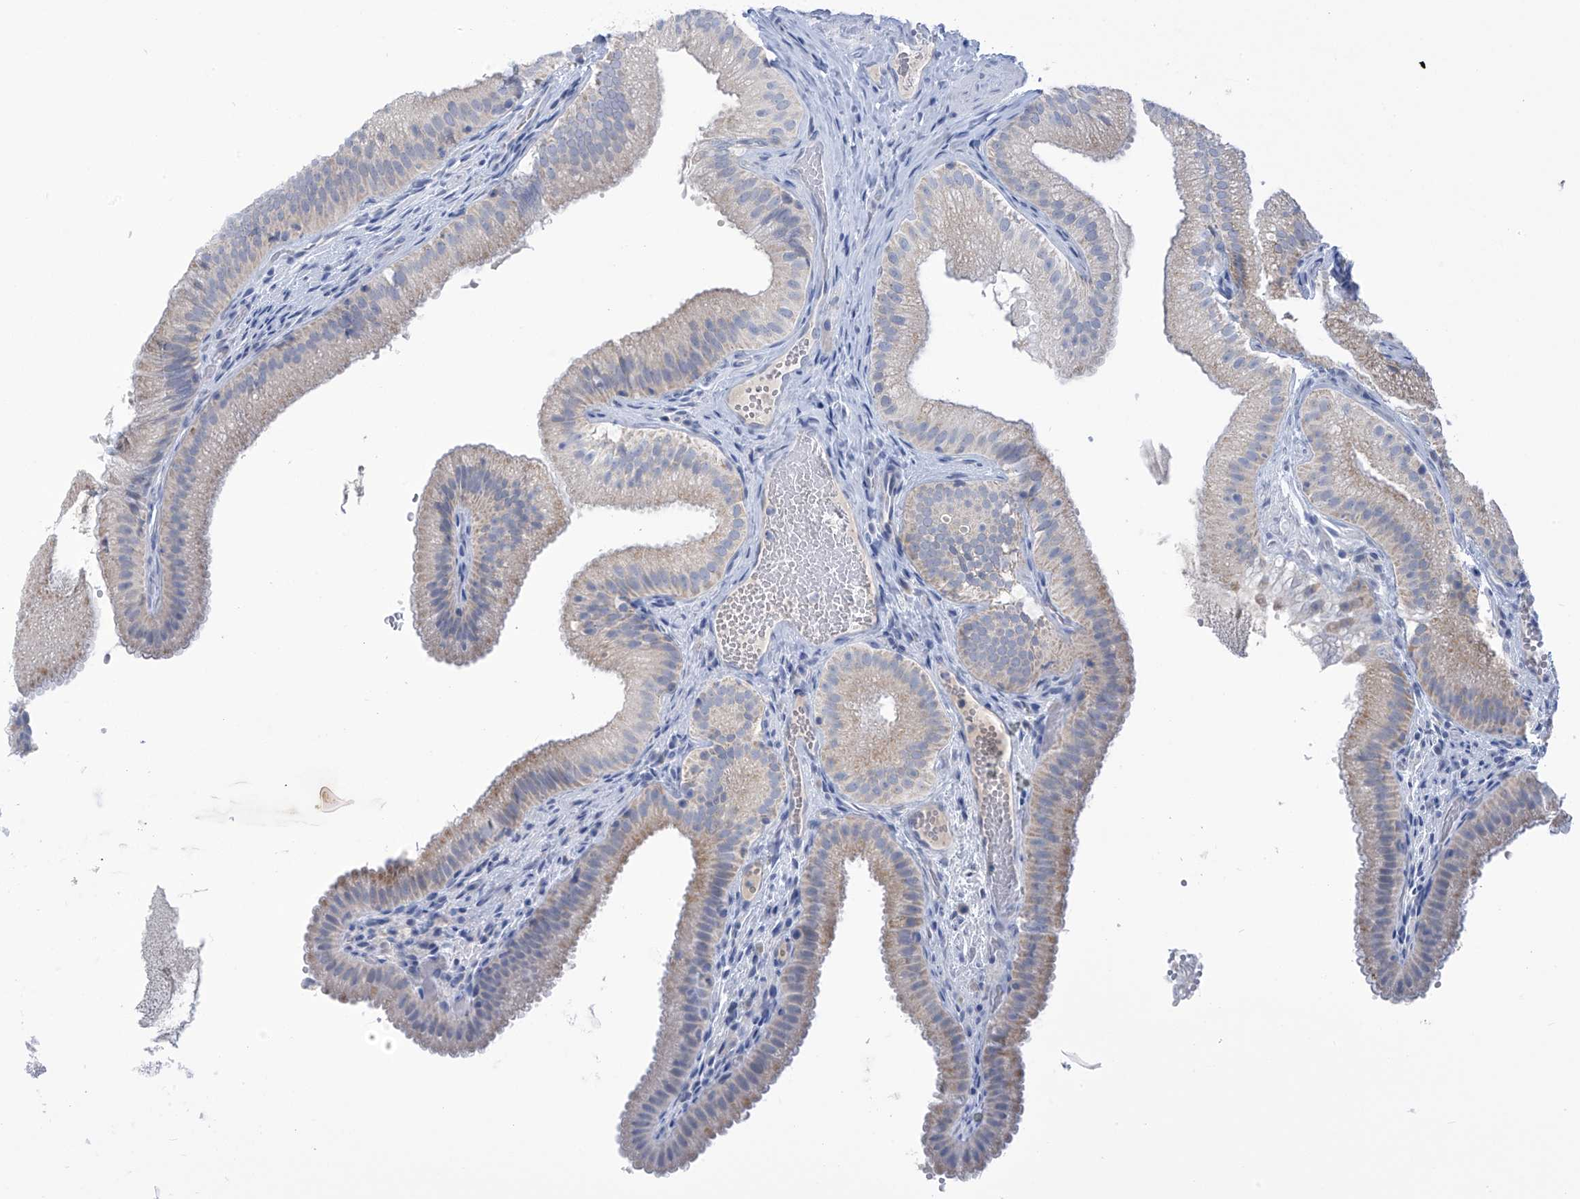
{"staining": {"intensity": "strong", "quantity": "<25%", "location": "cytoplasmic/membranous"}, "tissue": "gallbladder", "cell_type": "Glandular cells", "image_type": "normal", "snomed": [{"axis": "morphology", "description": "Normal tissue, NOS"}, {"axis": "topography", "description": "Gallbladder"}], "caption": "This image demonstrates unremarkable gallbladder stained with immunohistochemistry (IHC) to label a protein in brown. The cytoplasmic/membranous of glandular cells show strong positivity for the protein. Nuclei are counter-stained blue.", "gene": "IBA57", "patient": {"sex": "female", "age": 30}}